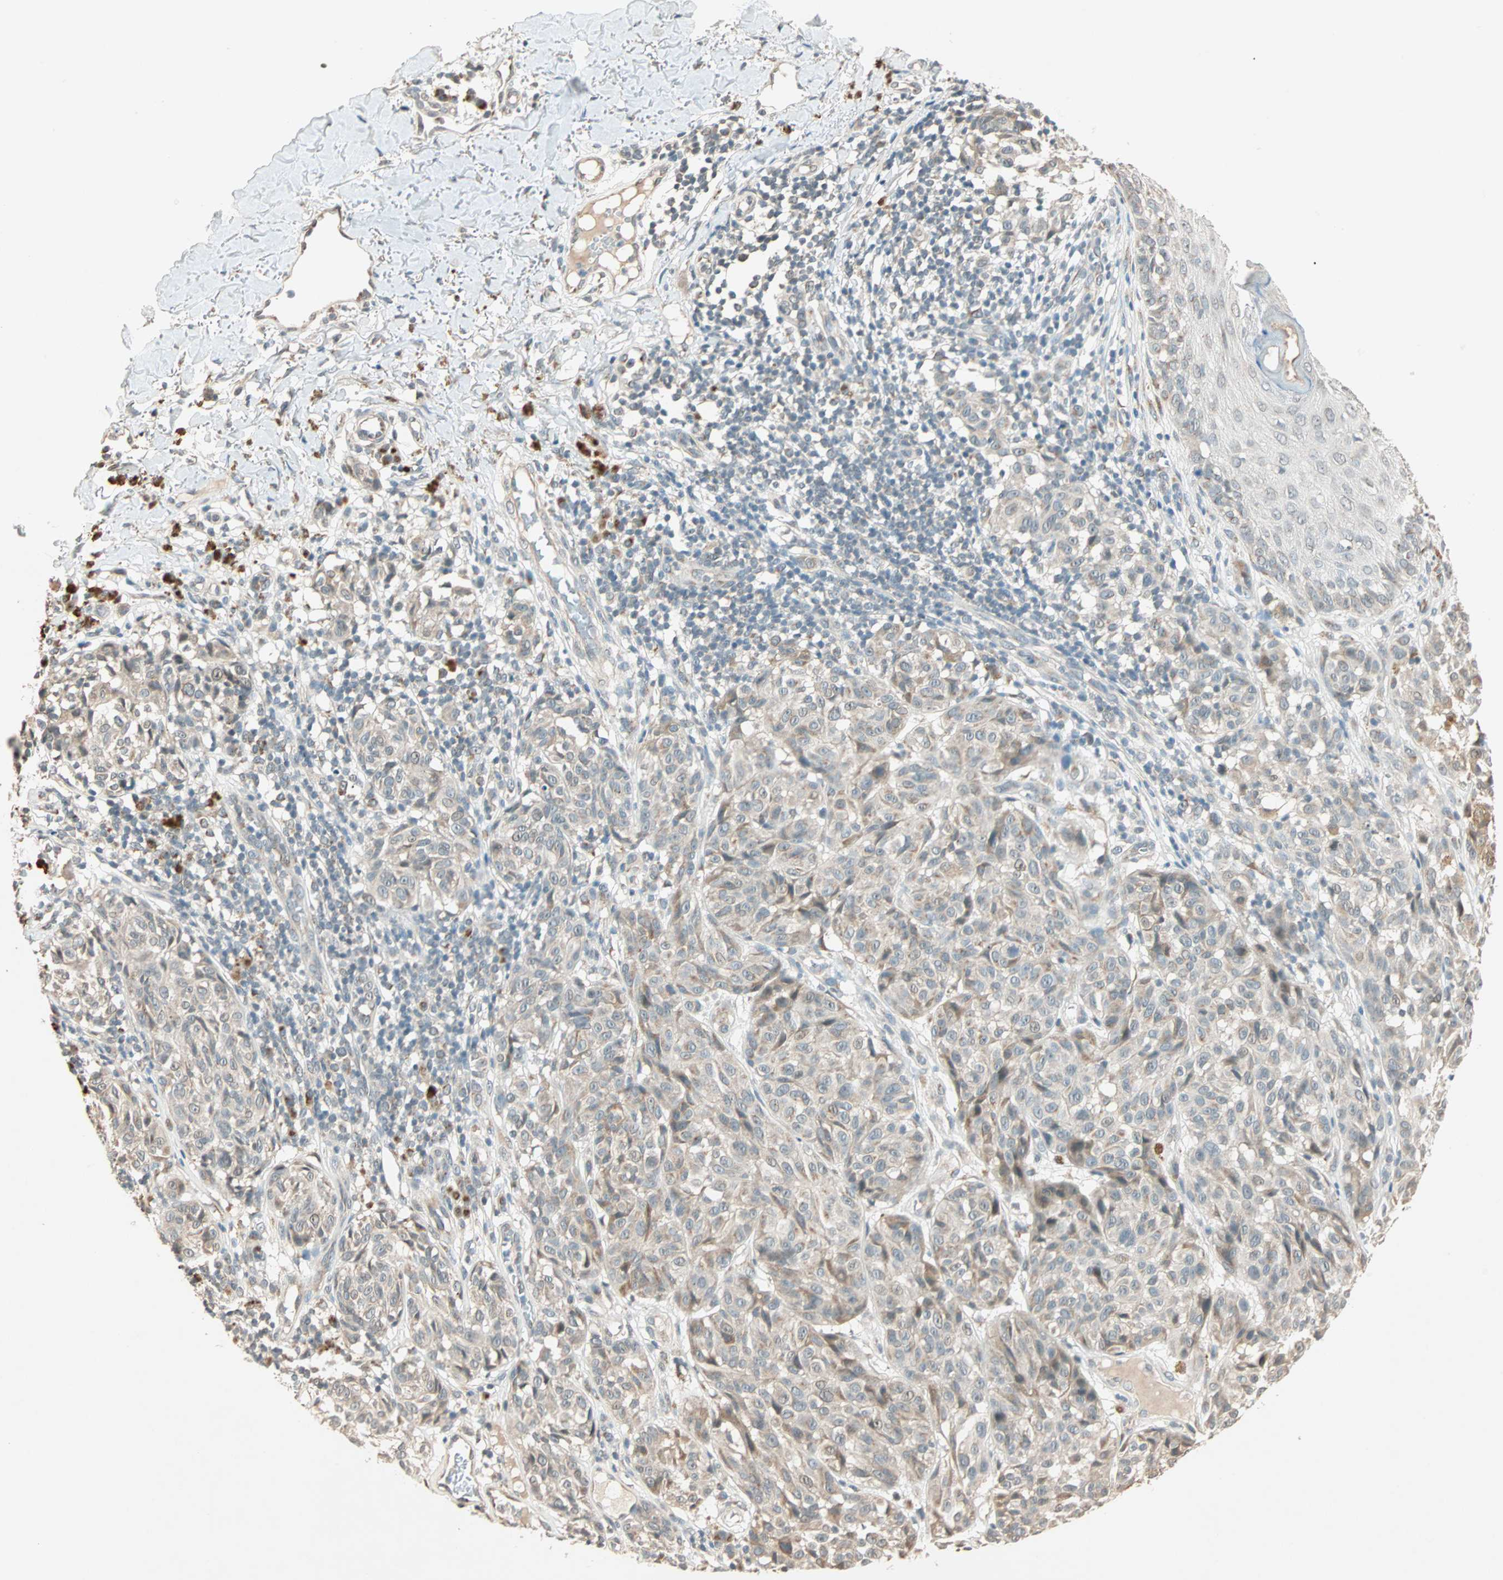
{"staining": {"intensity": "weak", "quantity": "<25%", "location": "cytoplasmic/membranous"}, "tissue": "melanoma", "cell_type": "Tumor cells", "image_type": "cancer", "snomed": [{"axis": "morphology", "description": "Malignant melanoma, NOS"}, {"axis": "topography", "description": "Skin"}], "caption": "Tumor cells show no significant expression in melanoma.", "gene": "PRDM2", "patient": {"sex": "female", "age": 46}}